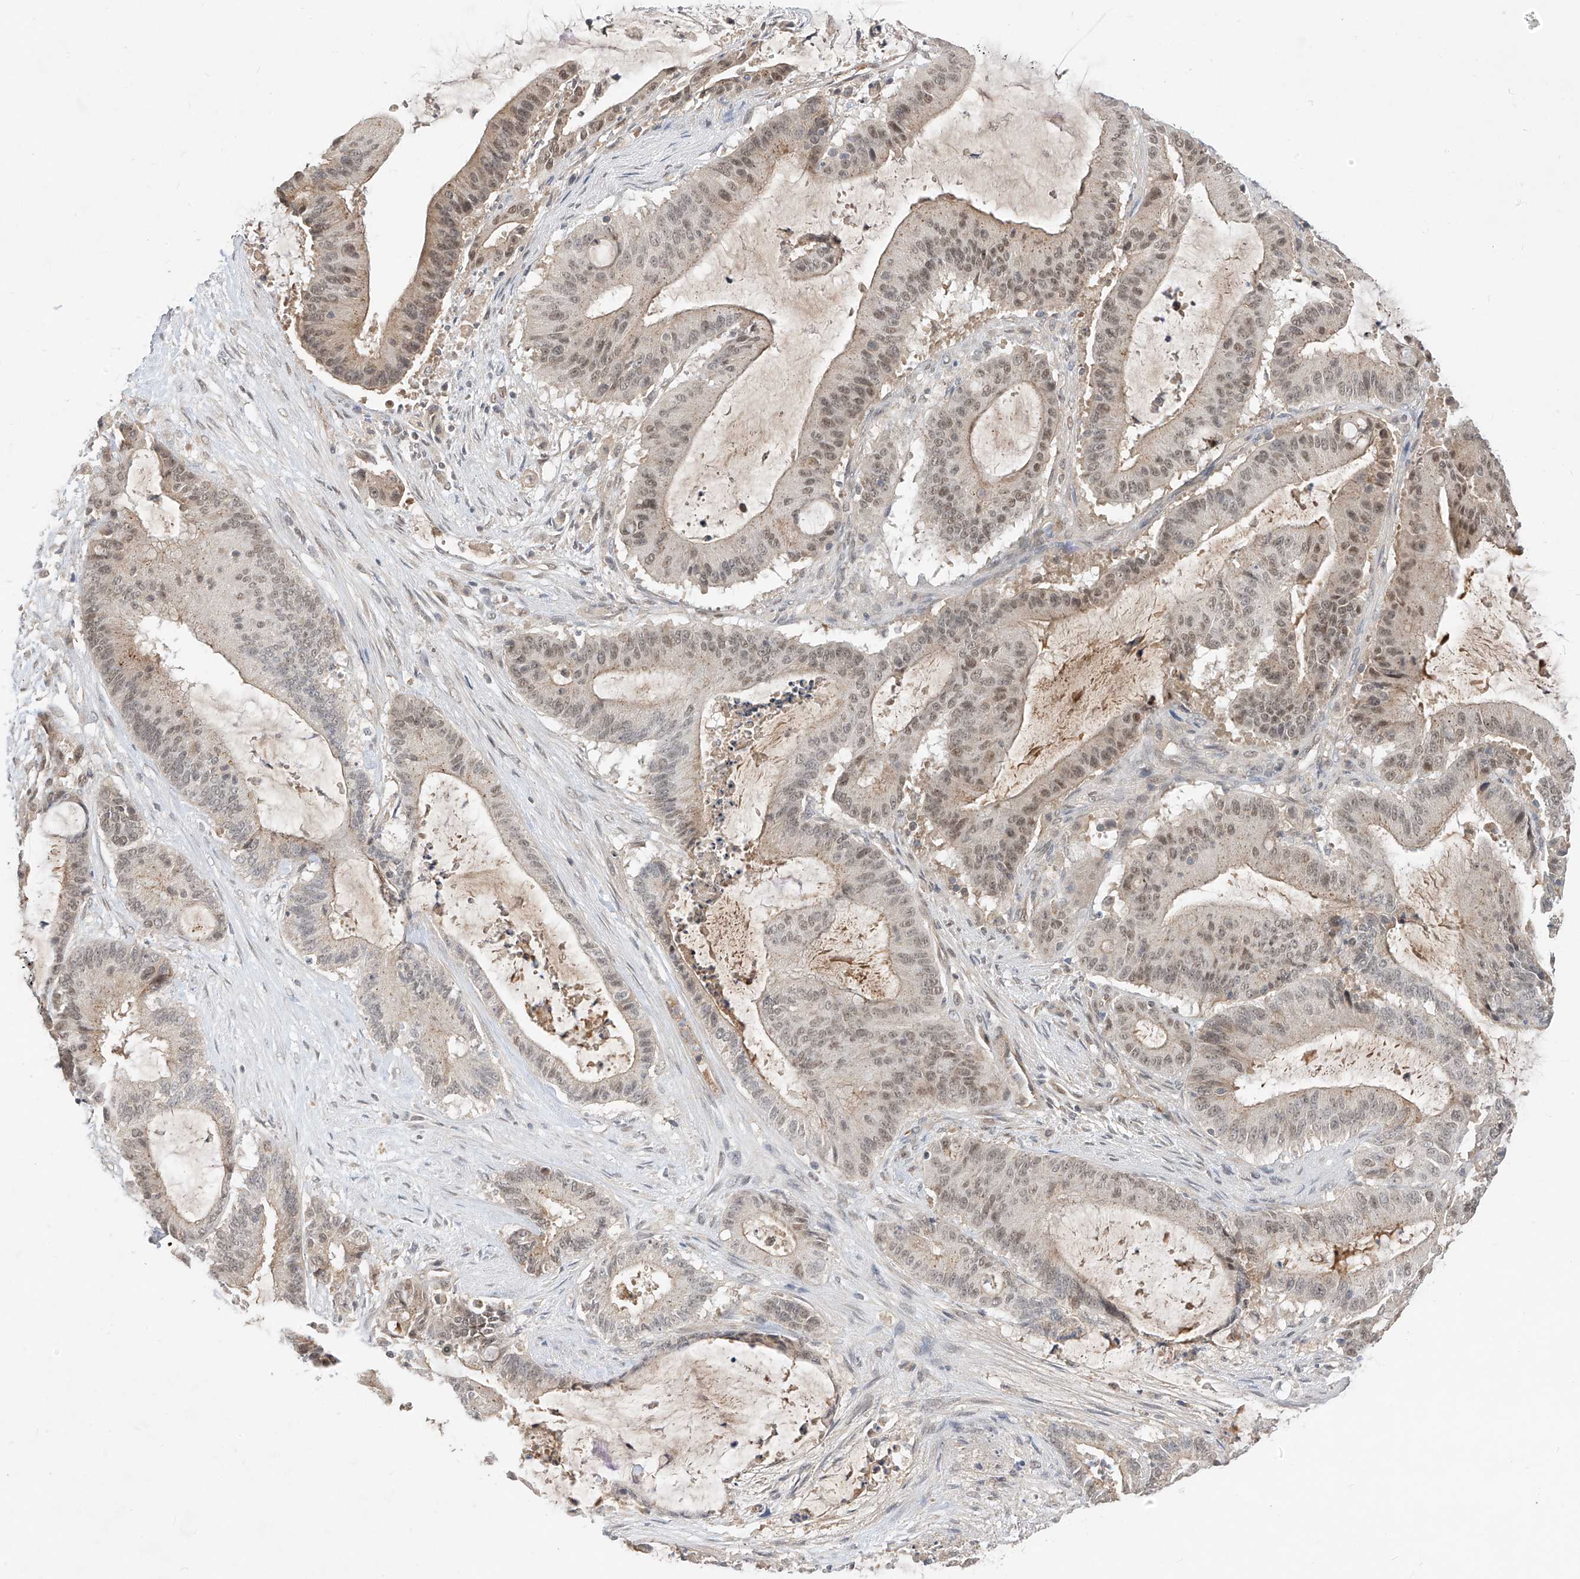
{"staining": {"intensity": "weak", "quantity": "25%-75%", "location": "nuclear"}, "tissue": "liver cancer", "cell_type": "Tumor cells", "image_type": "cancer", "snomed": [{"axis": "morphology", "description": "Normal tissue, NOS"}, {"axis": "morphology", "description": "Cholangiocarcinoma"}, {"axis": "topography", "description": "Liver"}, {"axis": "topography", "description": "Peripheral nerve tissue"}], "caption": "The image shows staining of liver cancer, revealing weak nuclear protein staining (brown color) within tumor cells.", "gene": "MRTFA", "patient": {"sex": "female", "age": 73}}